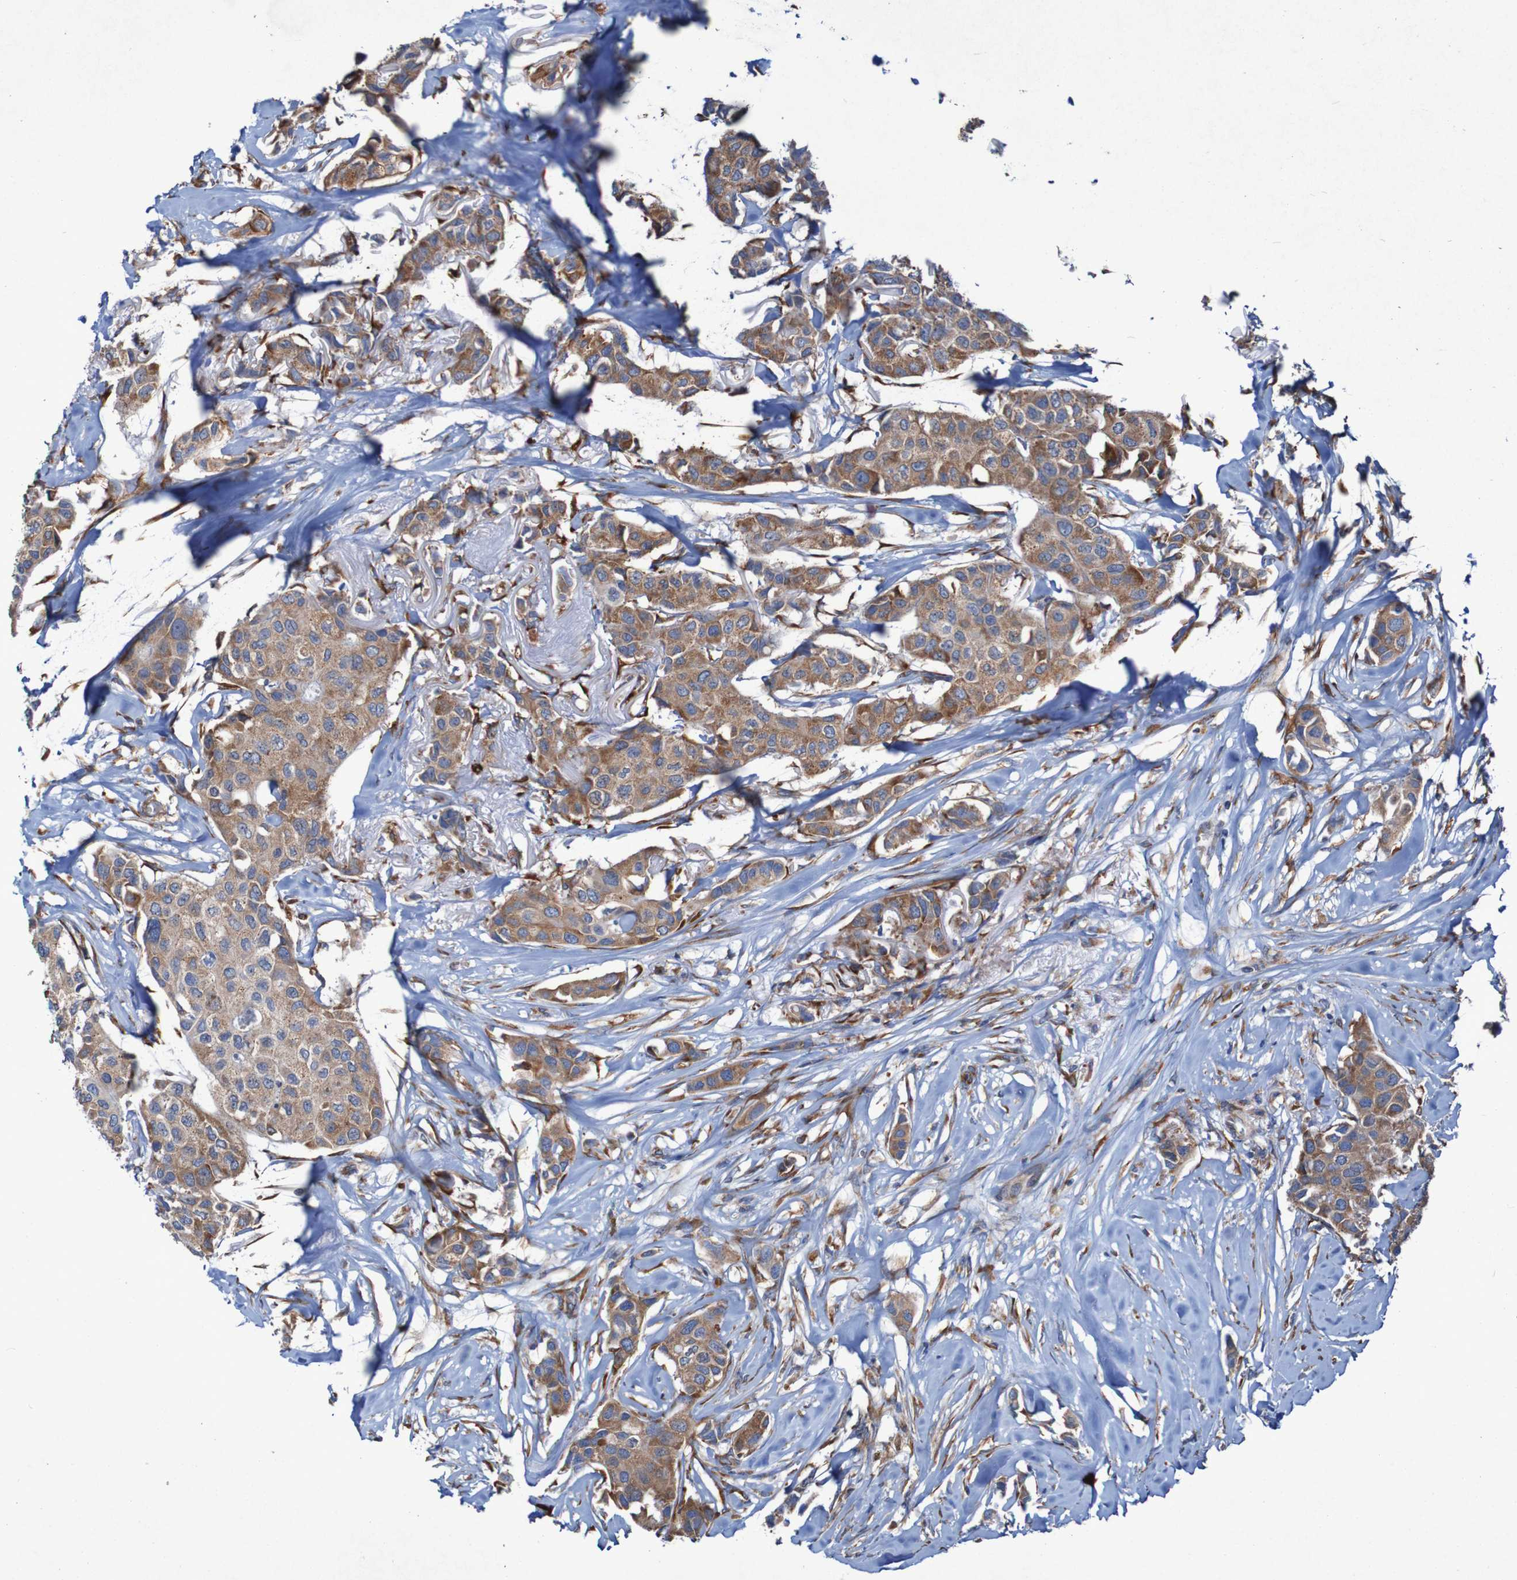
{"staining": {"intensity": "moderate", "quantity": ">75%", "location": "cytoplasmic/membranous"}, "tissue": "breast cancer", "cell_type": "Tumor cells", "image_type": "cancer", "snomed": [{"axis": "morphology", "description": "Duct carcinoma"}, {"axis": "topography", "description": "Breast"}], "caption": "An image of breast infiltrating ductal carcinoma stained for a protein reveals moderate cytoplasmic/membranous brown staining in tumor cells.", "gene": "RPL10", "patient": {"sex": "female", "age": 80}}